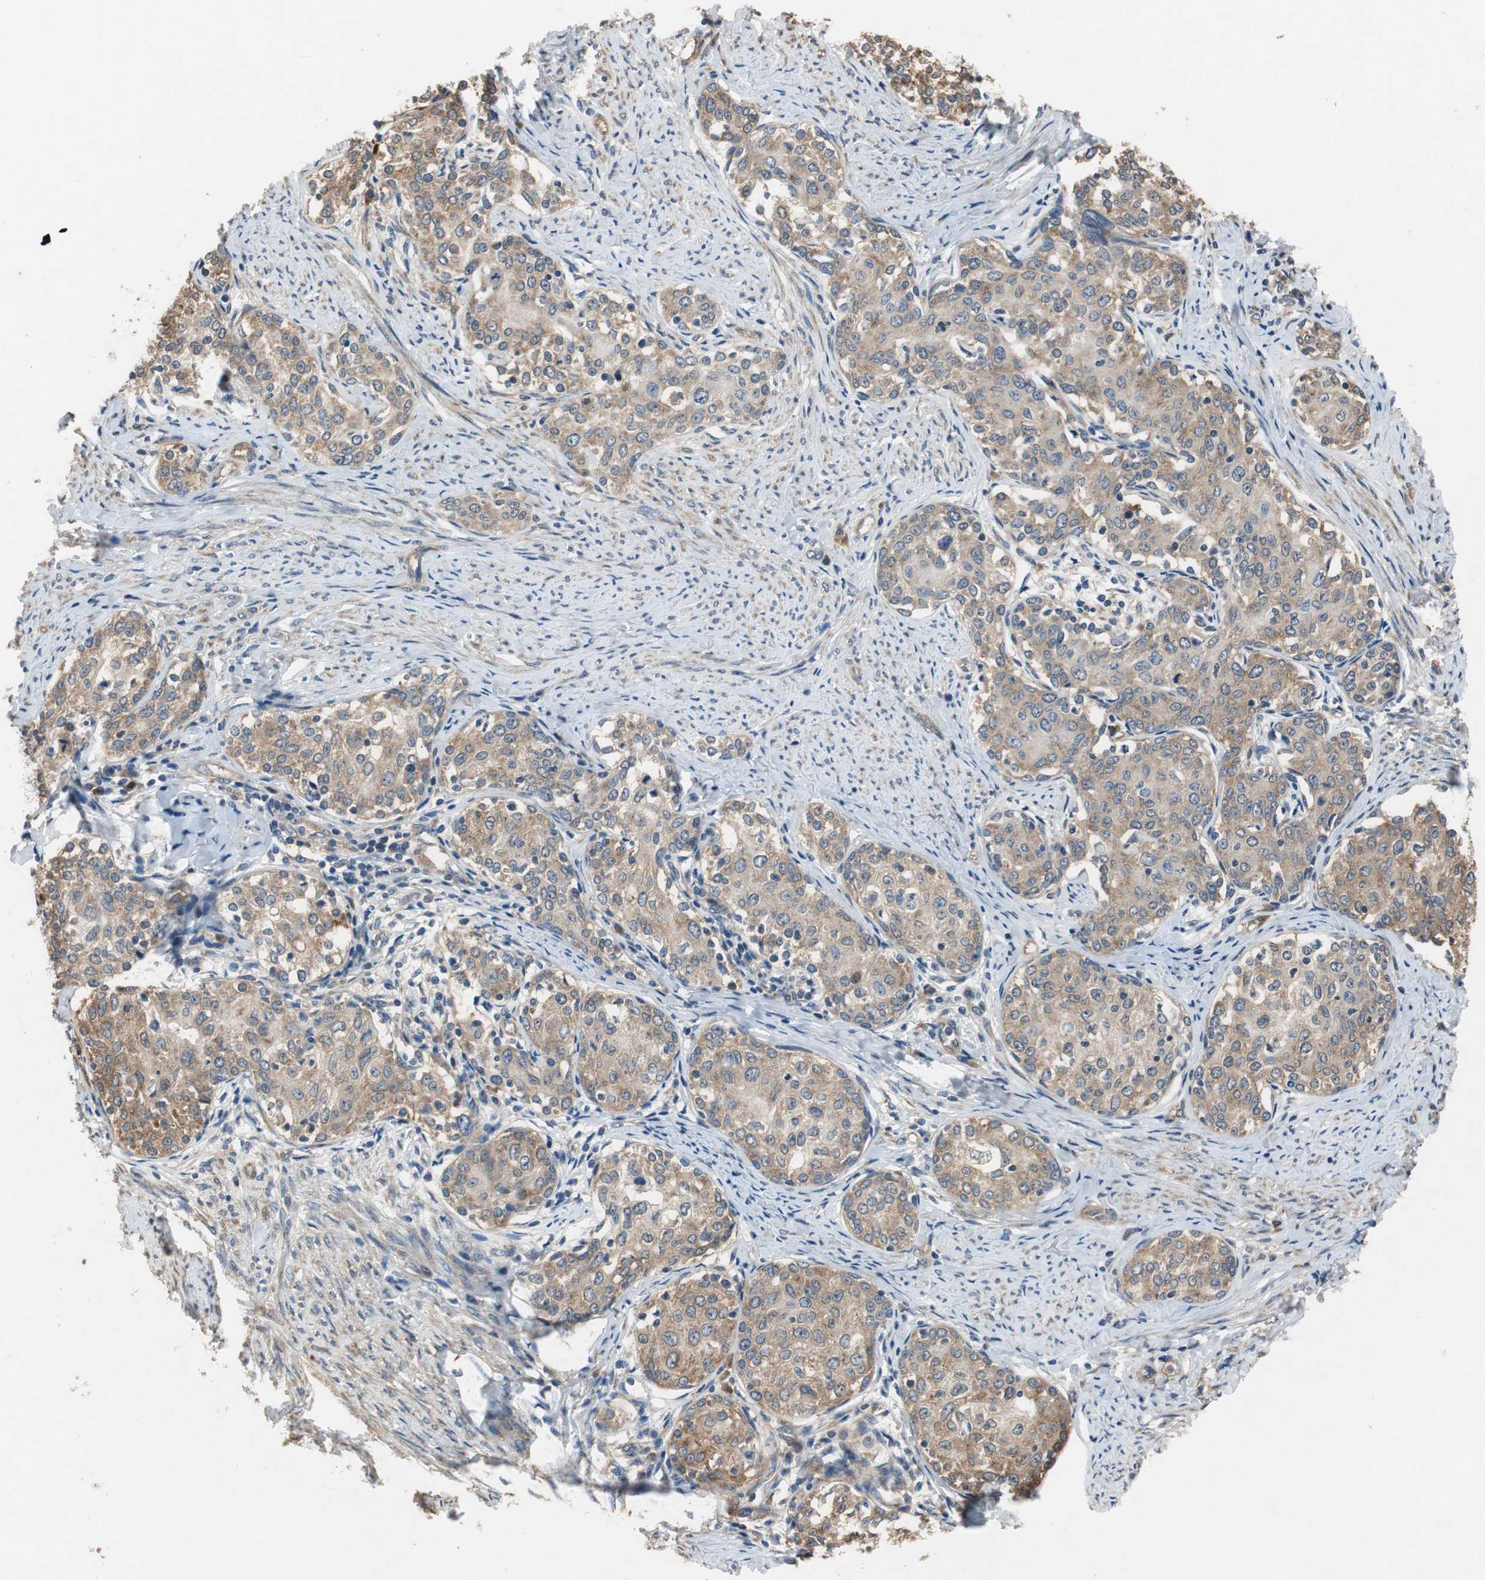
{"staining": {"intensity": "moderate", "quantity": ">75%", "location": "cytoplasmic/membranous"}, "tissue": "cervical cancer", "cell_type": "Tumor cells", "image_type": "cancer", "snomed": [{"axis": "morphology", "description": "Squamous cell carcinoma, NOS"}, {"axis": "morphology", "description": "Adenocarcinoma, NOS"}, {"axis": "topography", "description": "Cervix"}], "caption": "An image showing moderate cytoplasmic/membranous expression in approximately >75% of tumor cells in adenocarcinoma (cervical), as visualized by brown immunohistochemical staining.", "gene": "RPL35", "patient": {"sex": "female", "age": 52}}